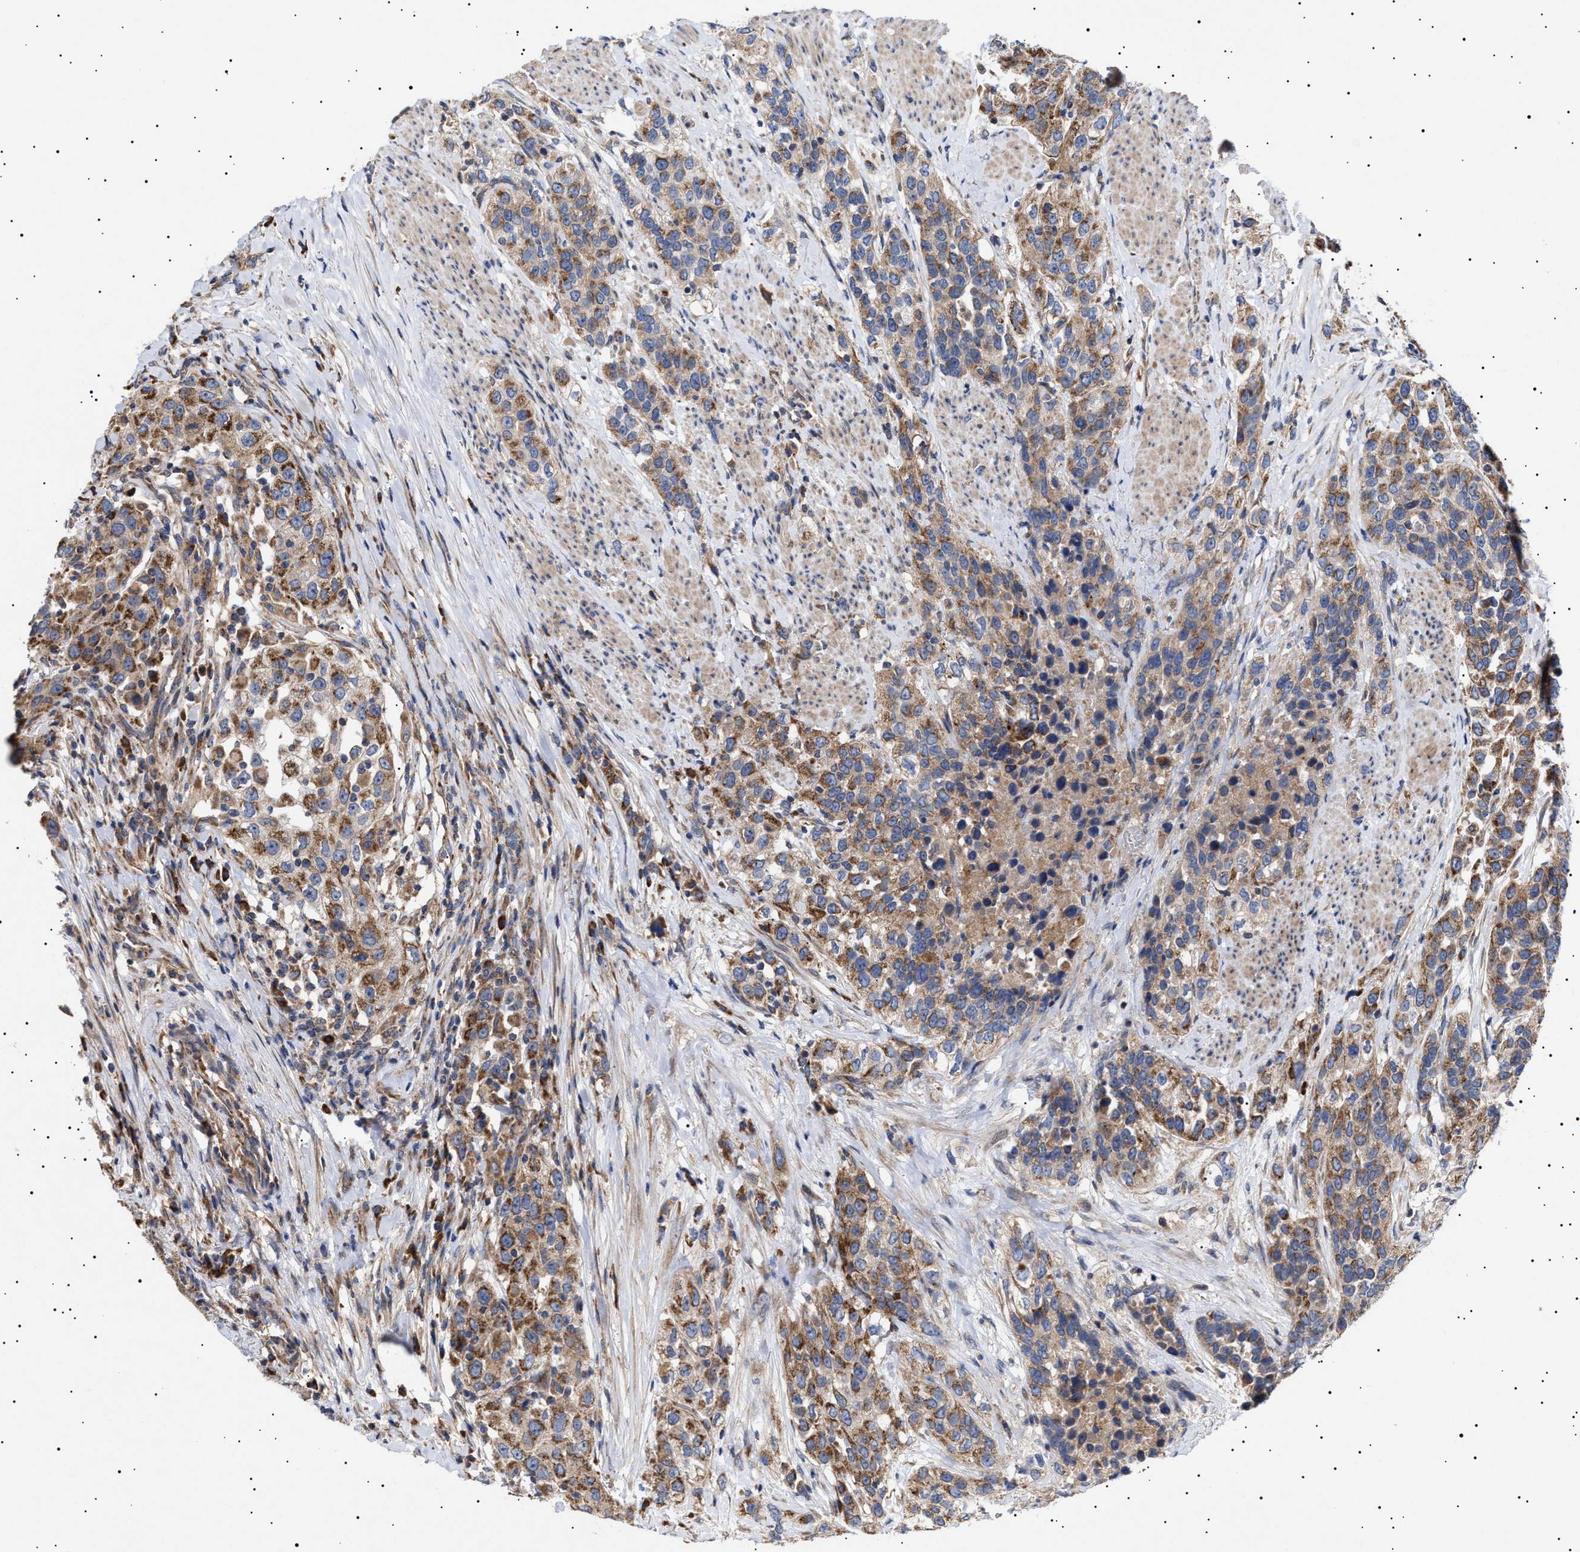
{"staining": {"intensity": "moderate", "quantity": ">75%", "location": "cytoplasmic/membranous"}, "tissue": "urothelial cancer", "cell_type": "Tumor cells", "image_type": "cancer", "snomed": [{"axis": "morphology", "description": "Urothelial carcinoma, High grade"}, {"axis": "topography", "description": "Urinary bladder"}], "caption": "The micrograph demonstrates immunohistochemical staining of urothelial carcinoma (high-grade). There is moderate cytoplasmic/membranous positivity is present in approximately >75% of tumor cells.", "gene": "MRPL10", "patient": {"sex": "female", "age": 80}}